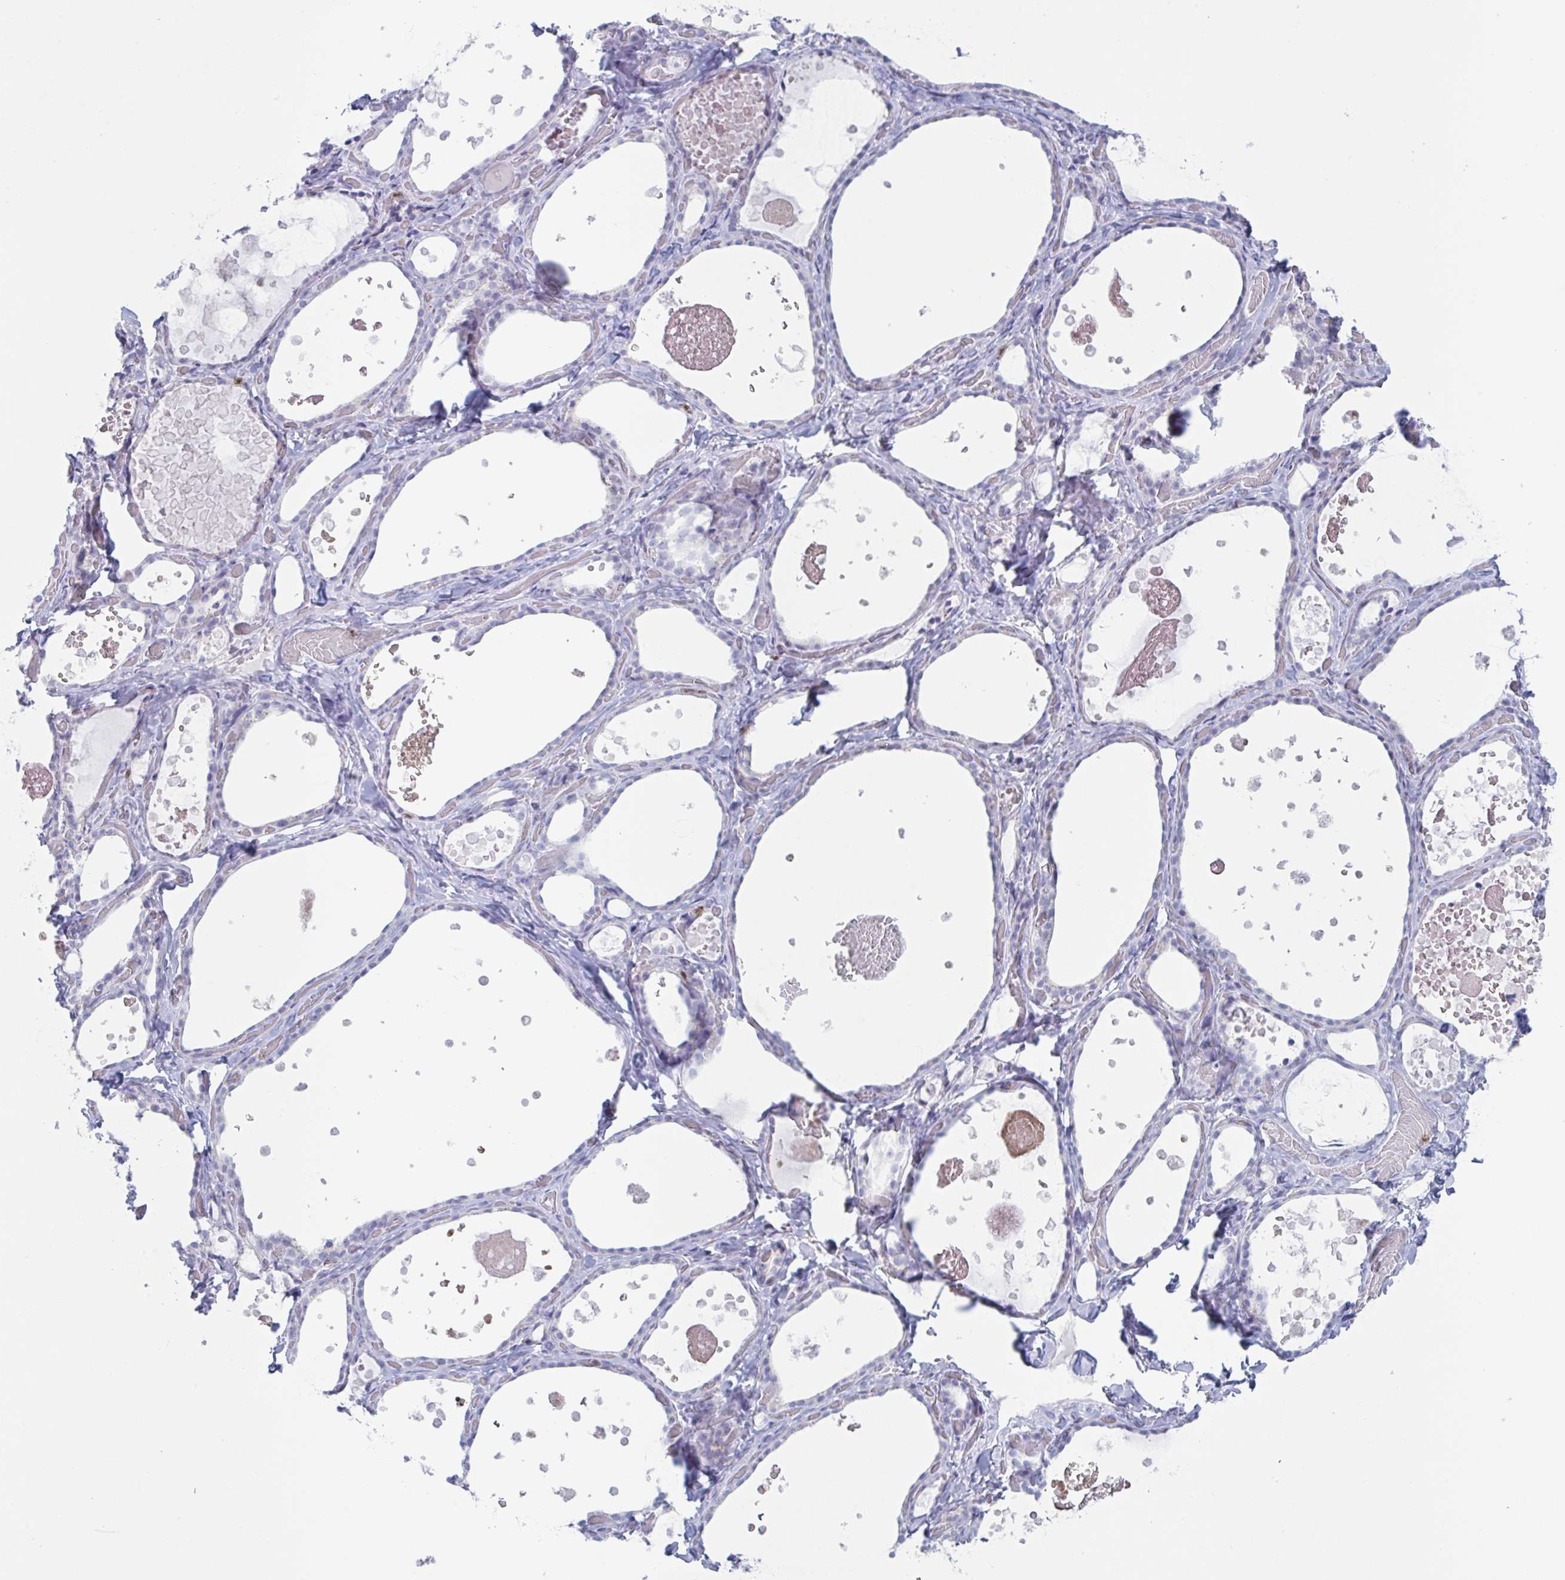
{"staining": {"intensity": "negative", "quantity": "none", "location": "none"}, "tissue": "thyroid gland", "cell_type": "Glandular cells", "image_type": "normal", "snomed": [{"axis": "morphology", "description": "Normal tissue, NOS"}, {"axis": "topography", "description": "Thyroid gland"}], "caption": "A micrograph of thyroid gland stained for a protein displays no brown staining in glandular cells. Brightfield microscopy of immunohistochemistry stained with DAB (3,3'-diaminobenzidine) (brown) and hematoxylin (blue), captured at high magnification.", "gene": "CYP4F11", "patient": {"sex": "female", "age": 56}}